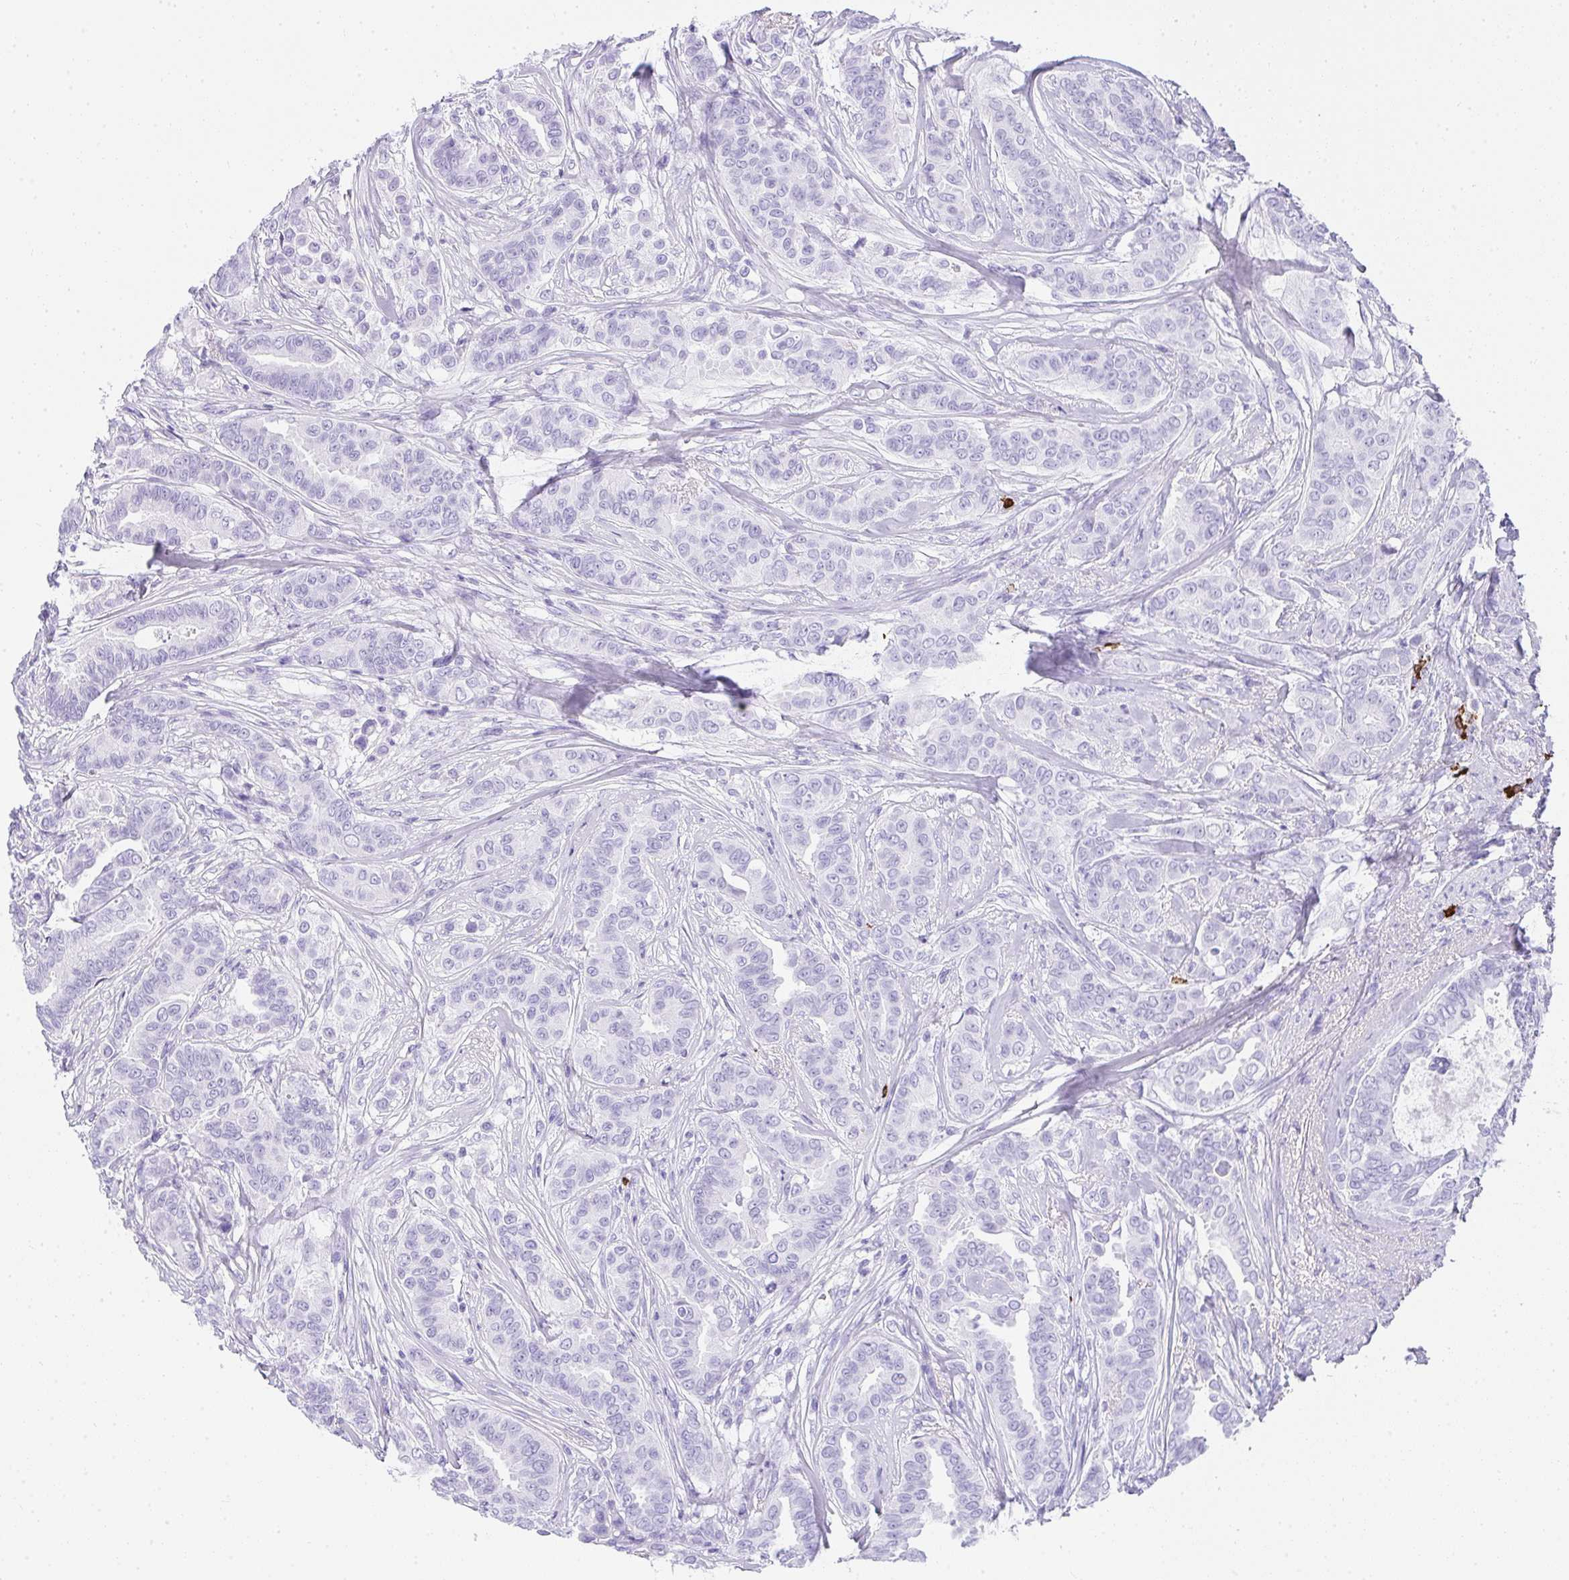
{"staining": {"intensity": "negative", "quantity": "none", "location": "none"}, "tissue": "breast cancer", "cell_type": "Tumor cells", "image_type": "cancer", "snomed": [{"axis": "morphology", "description": "Duct carcinoma"}, {"axis": "topography", "description": "Breast"}], "caption": "IHC photomicrograph of human breast intraductal carcinoma stained for a protein (brown), which demonstrates no positivity in tumor cells.", "gene": "CDADC1", "patient": {"sex": "female", "age": 45}}